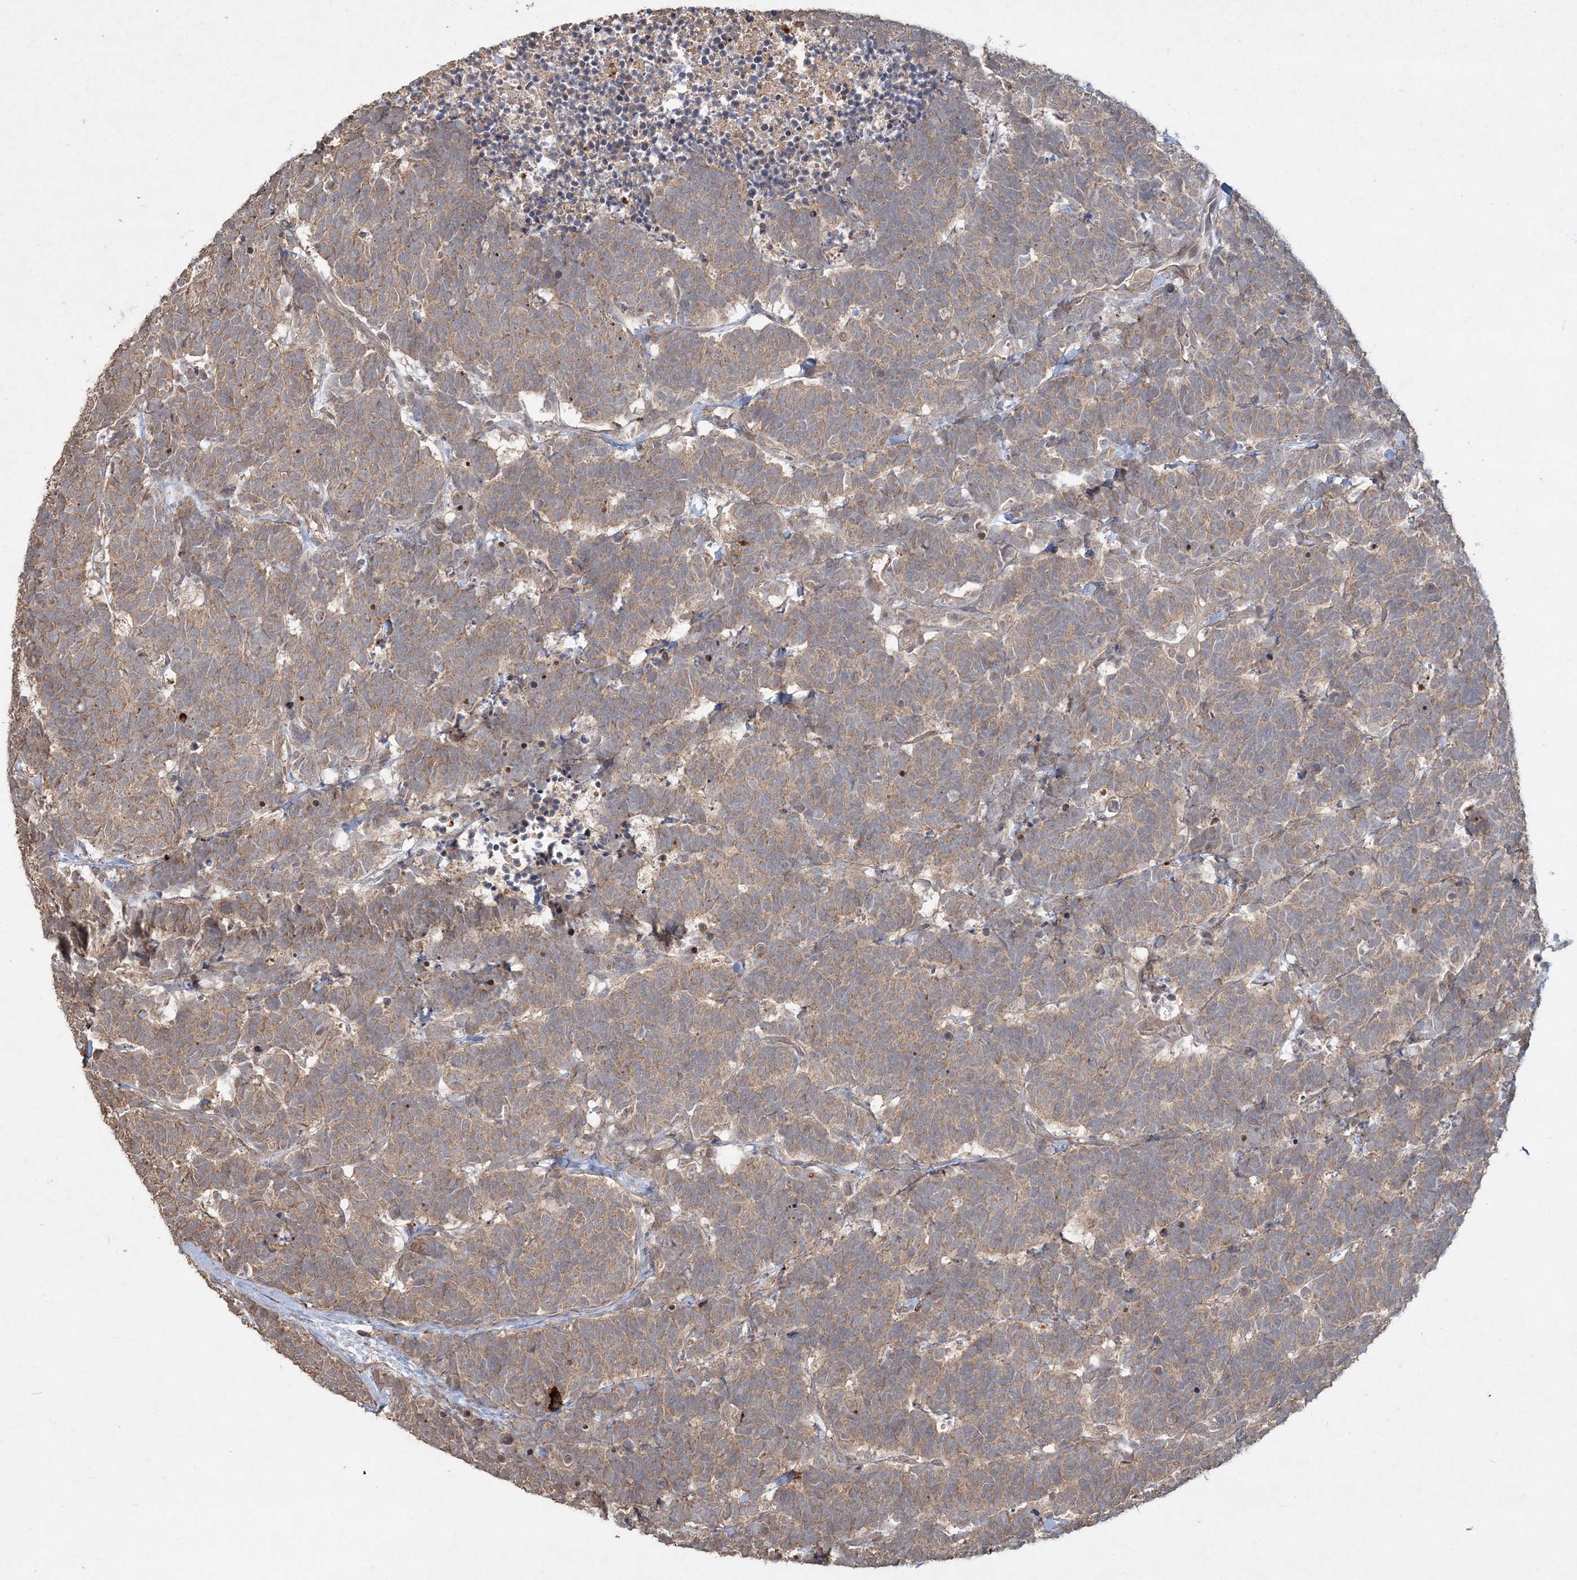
{"staining": {"intensity": "weak", "quantity": ">75%", "location": "cytoplasmic/membranous"}, "tissue": "carcinoid", "cell_type": "Tumor cells", "image_type": "cancer", "snomed": [{"axis": "morphology", "description": "Carcinoma, NOS"}, {"axis": "morphology", "description": "Carcinoid, malignant, NOS"}, {"axis": "topography", "description": "Urinary bladder"}], "caption": "Human carcinoid stained with a brown dye demonstrates weak cytoplasmic/membranous positive expression in about >75% of tumor cells.", "gene": "SPRY1", "patient": {"sex": "male", "age": 57}}